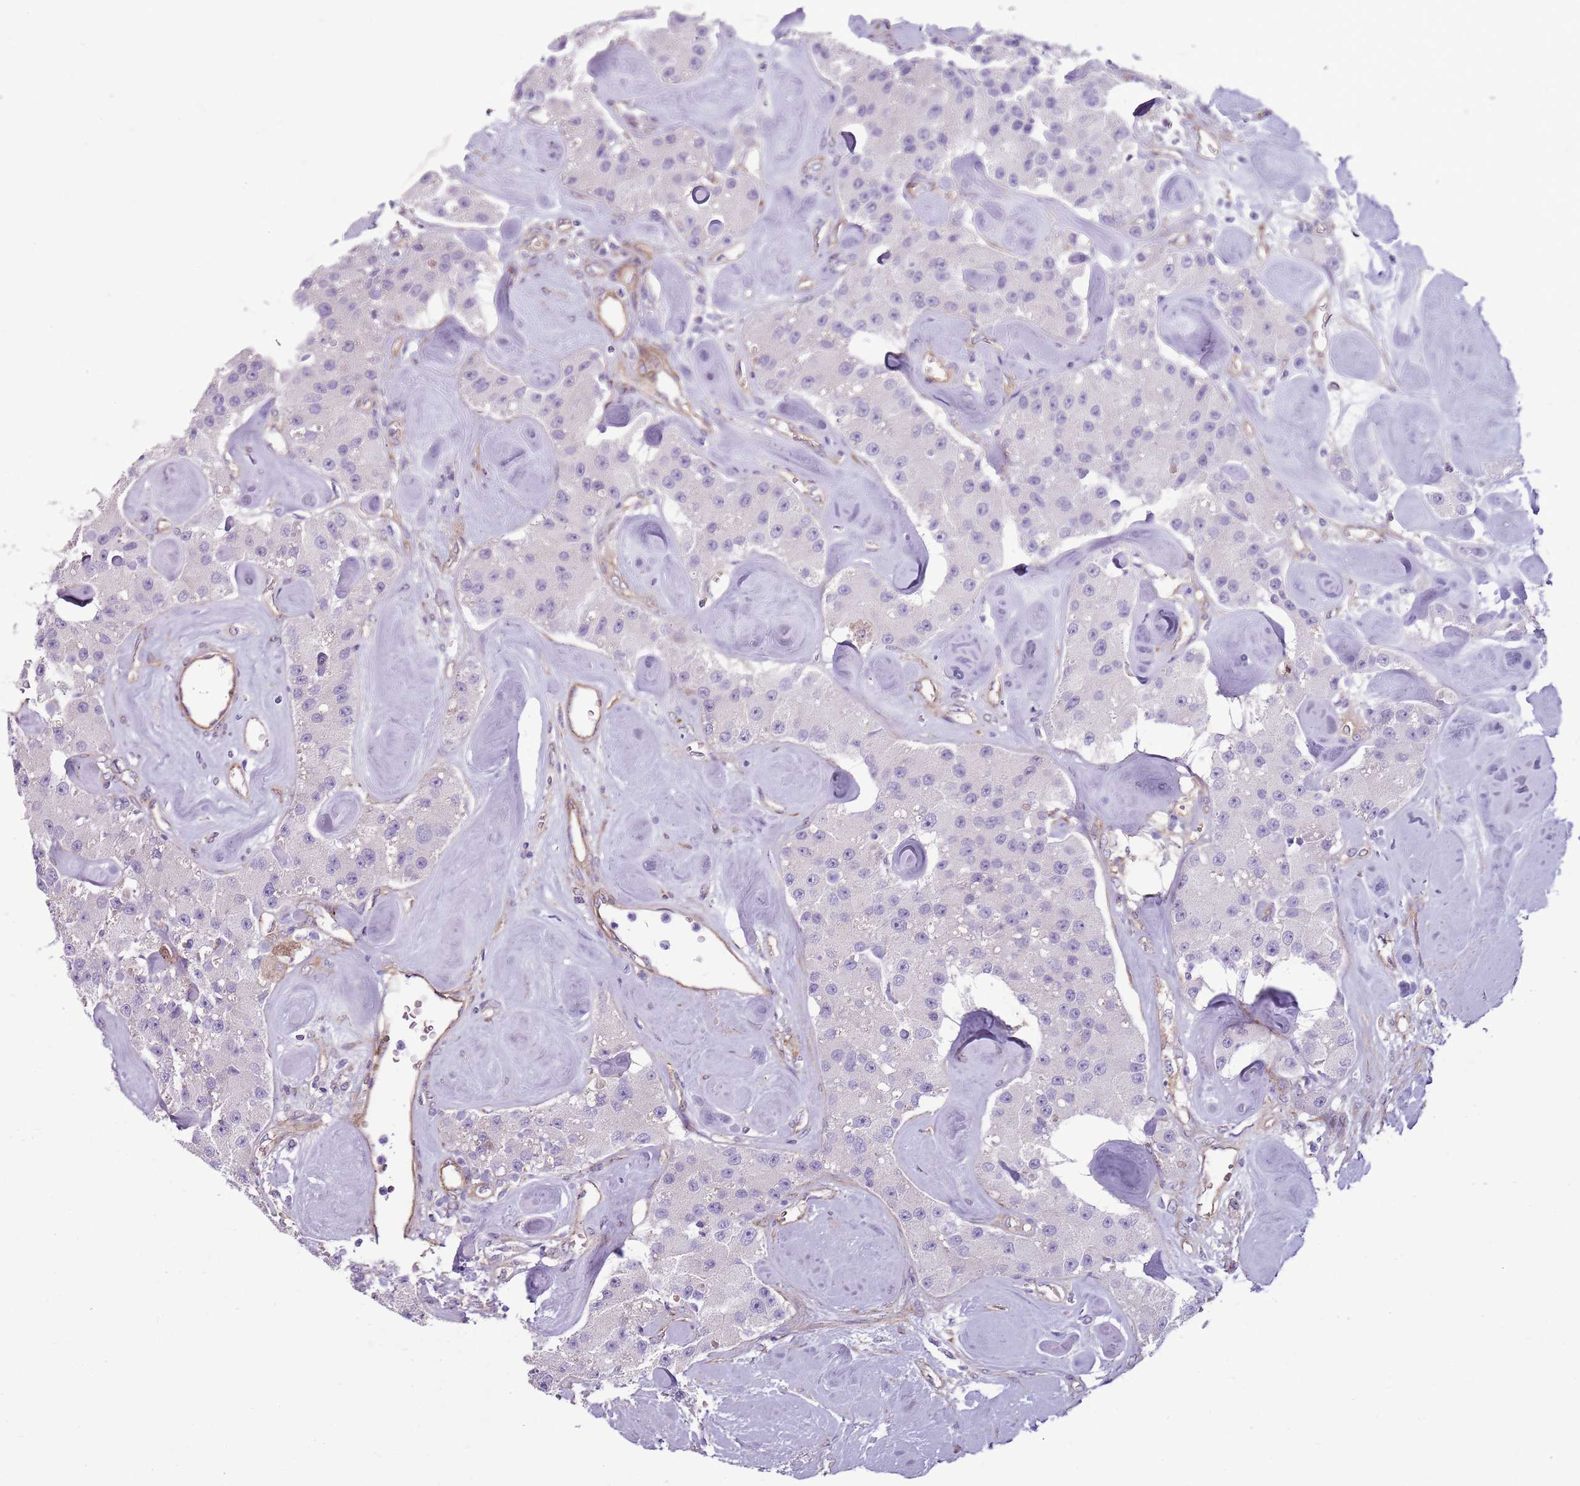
{"staining": {"intensity": "negative", "quantity": "none", "location": "none"}, "tissue": "carcinoid", "cell_type": "Tumor cells", "image_type": "cancer", "snomed": [{"axis": "morphology", "description": "Carcinoid, malignant, NOS"}, {"axis": "topography", "description": "Pancreas"}], "caption": "Carcinoid was stained to show a protein in brown. There is no significant expression in tumor cells. (DAB immunohistochemistry visualized using brightfield microscopy, high magnification).", "gene": "SNX1", "patient": {"sex": "male", "age": 41}}